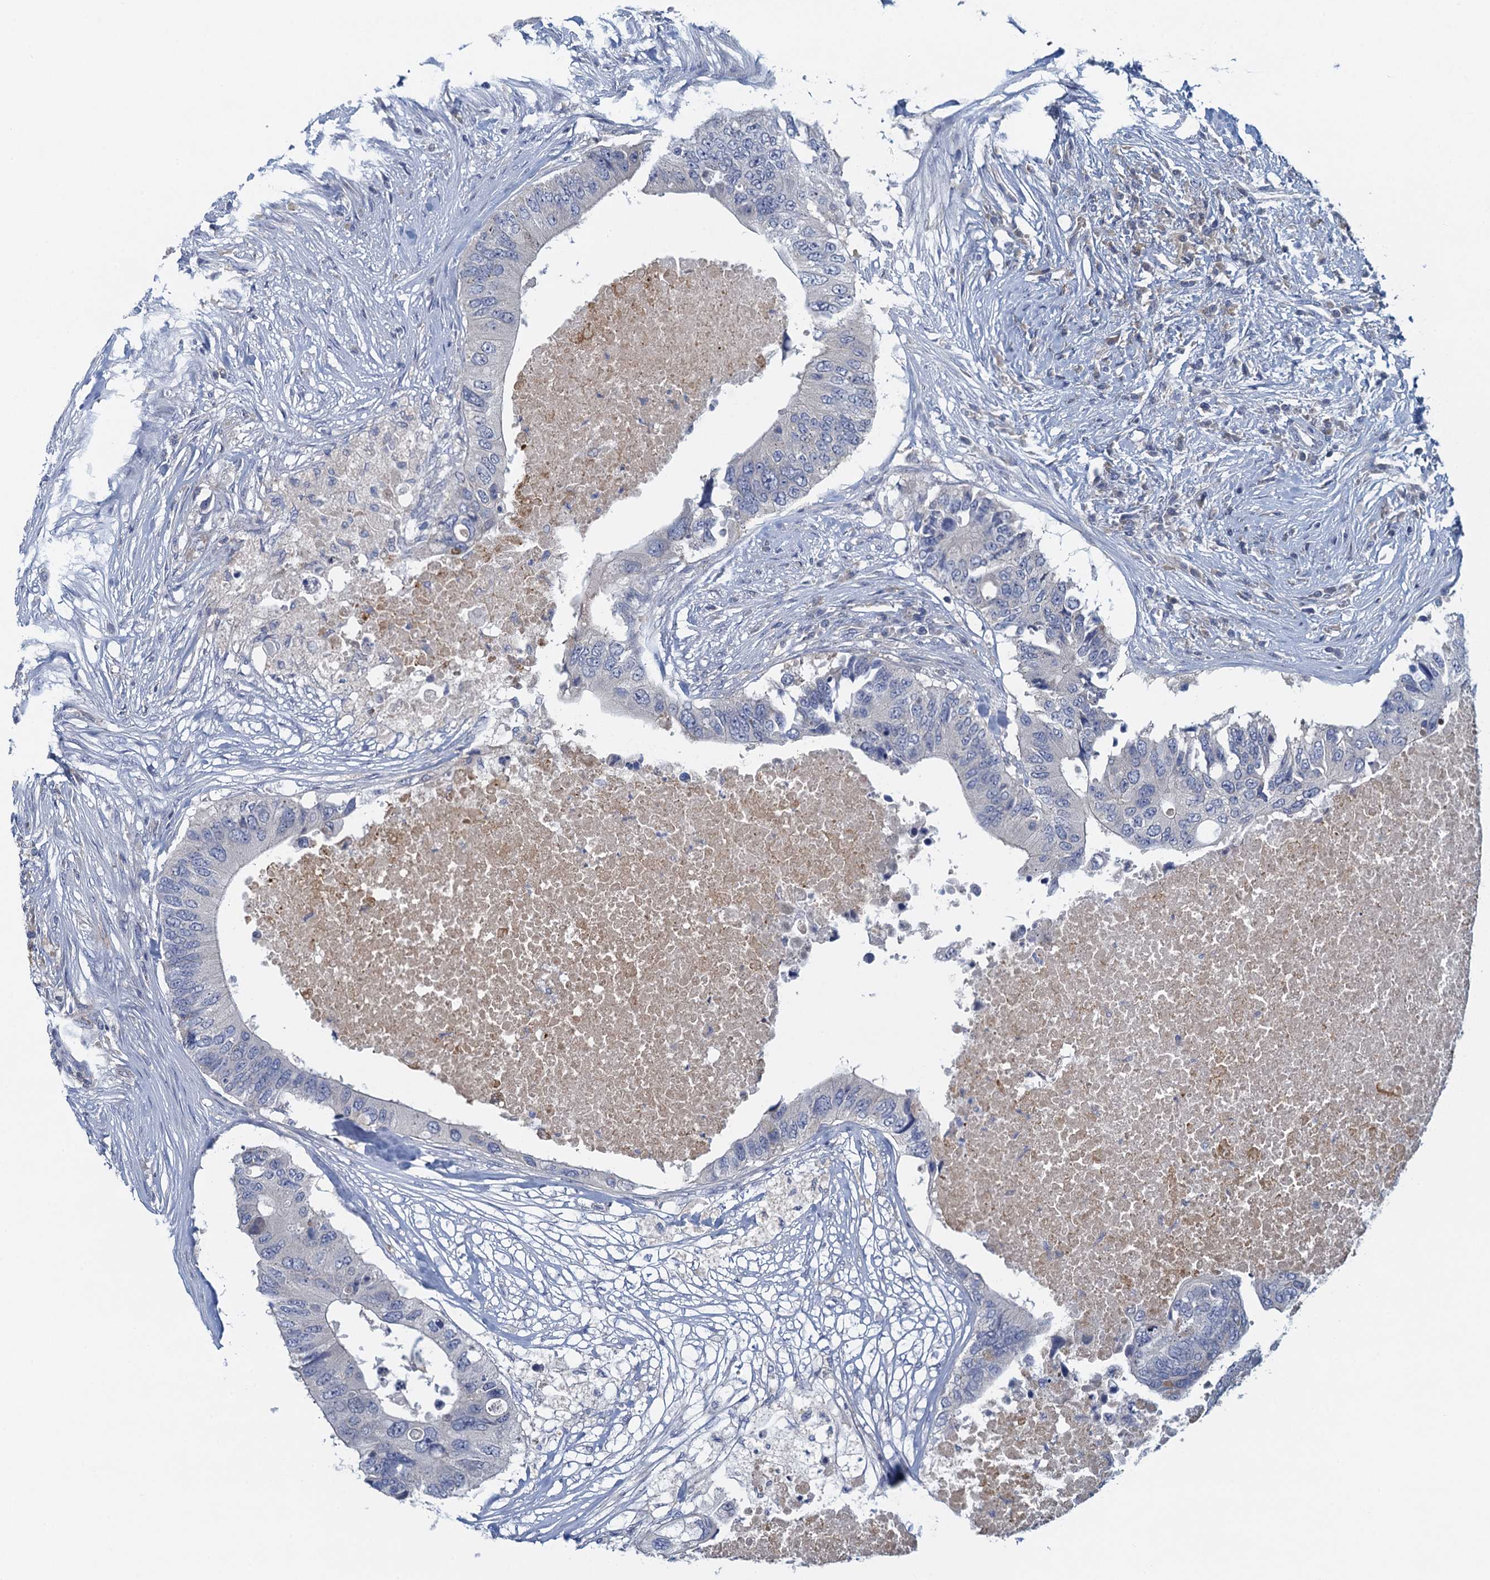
{"staining": {"intensity": "negative", "quantity": "none", "location": "none"}, "tissue": "colorectal cancer", "cell_type": "Tumor cells", "image_type": "cancer", "snomed": [{"axis": "morphology", "description": "Adenocarcinoma, NOS"}, {"axis": "topography", "description": "Colon"}], "caption": "A high-resolution histopathology image shows immunohistochemistry (IHC) staining of colorectal cancer (adenocarcinoma), which demonstrates no significant positivity in tumor cells. The staining is performed using DAB (3,3'-diaminobenzidine) brown chromogen with nuclei counter-stained in using hematoxylin.", "gene": "NCKAP1L", "patient": {"sex": "male", "age": 71}}